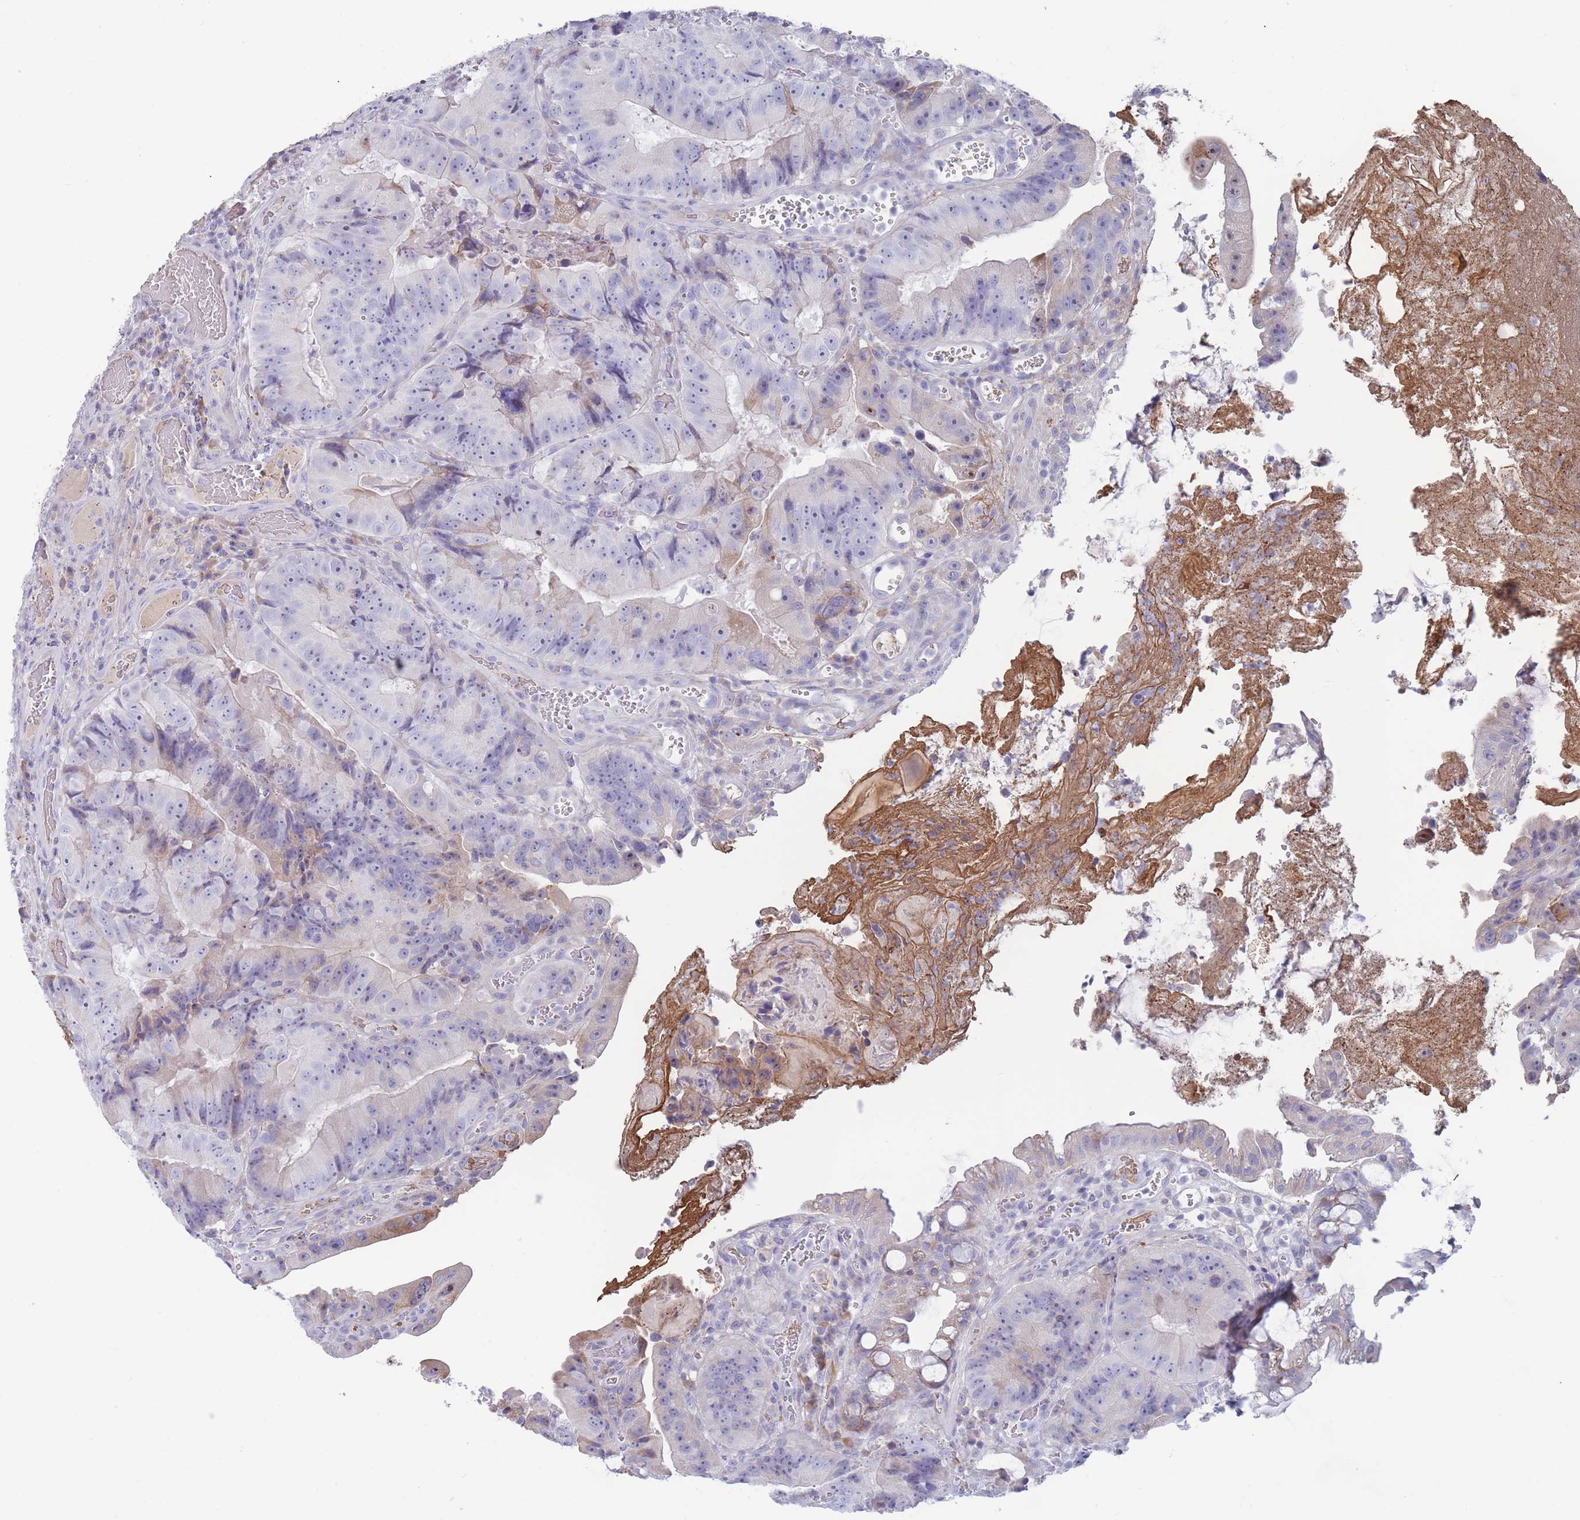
{"staining": {"intensity": "negative", "quantity": "none", "location": "none"}, "tissue": "colorectal cancer", "cell_type": "Tumor cells", "image_type": "cancer", "snomed": [{"axis": "morphology", "description": "Adenocarcinoma, NOS"}, {"axis": "topography", "description": "Colon"}], "caption": "This image is of adenocarcinoma (colorectal) stained with IHC to label a protein in brown with the nuclei are counter-stained blue. There is no staining in tumor cells.", "gene": "ST8SIA5", "patient": {"sex": "female", "age": 86}}